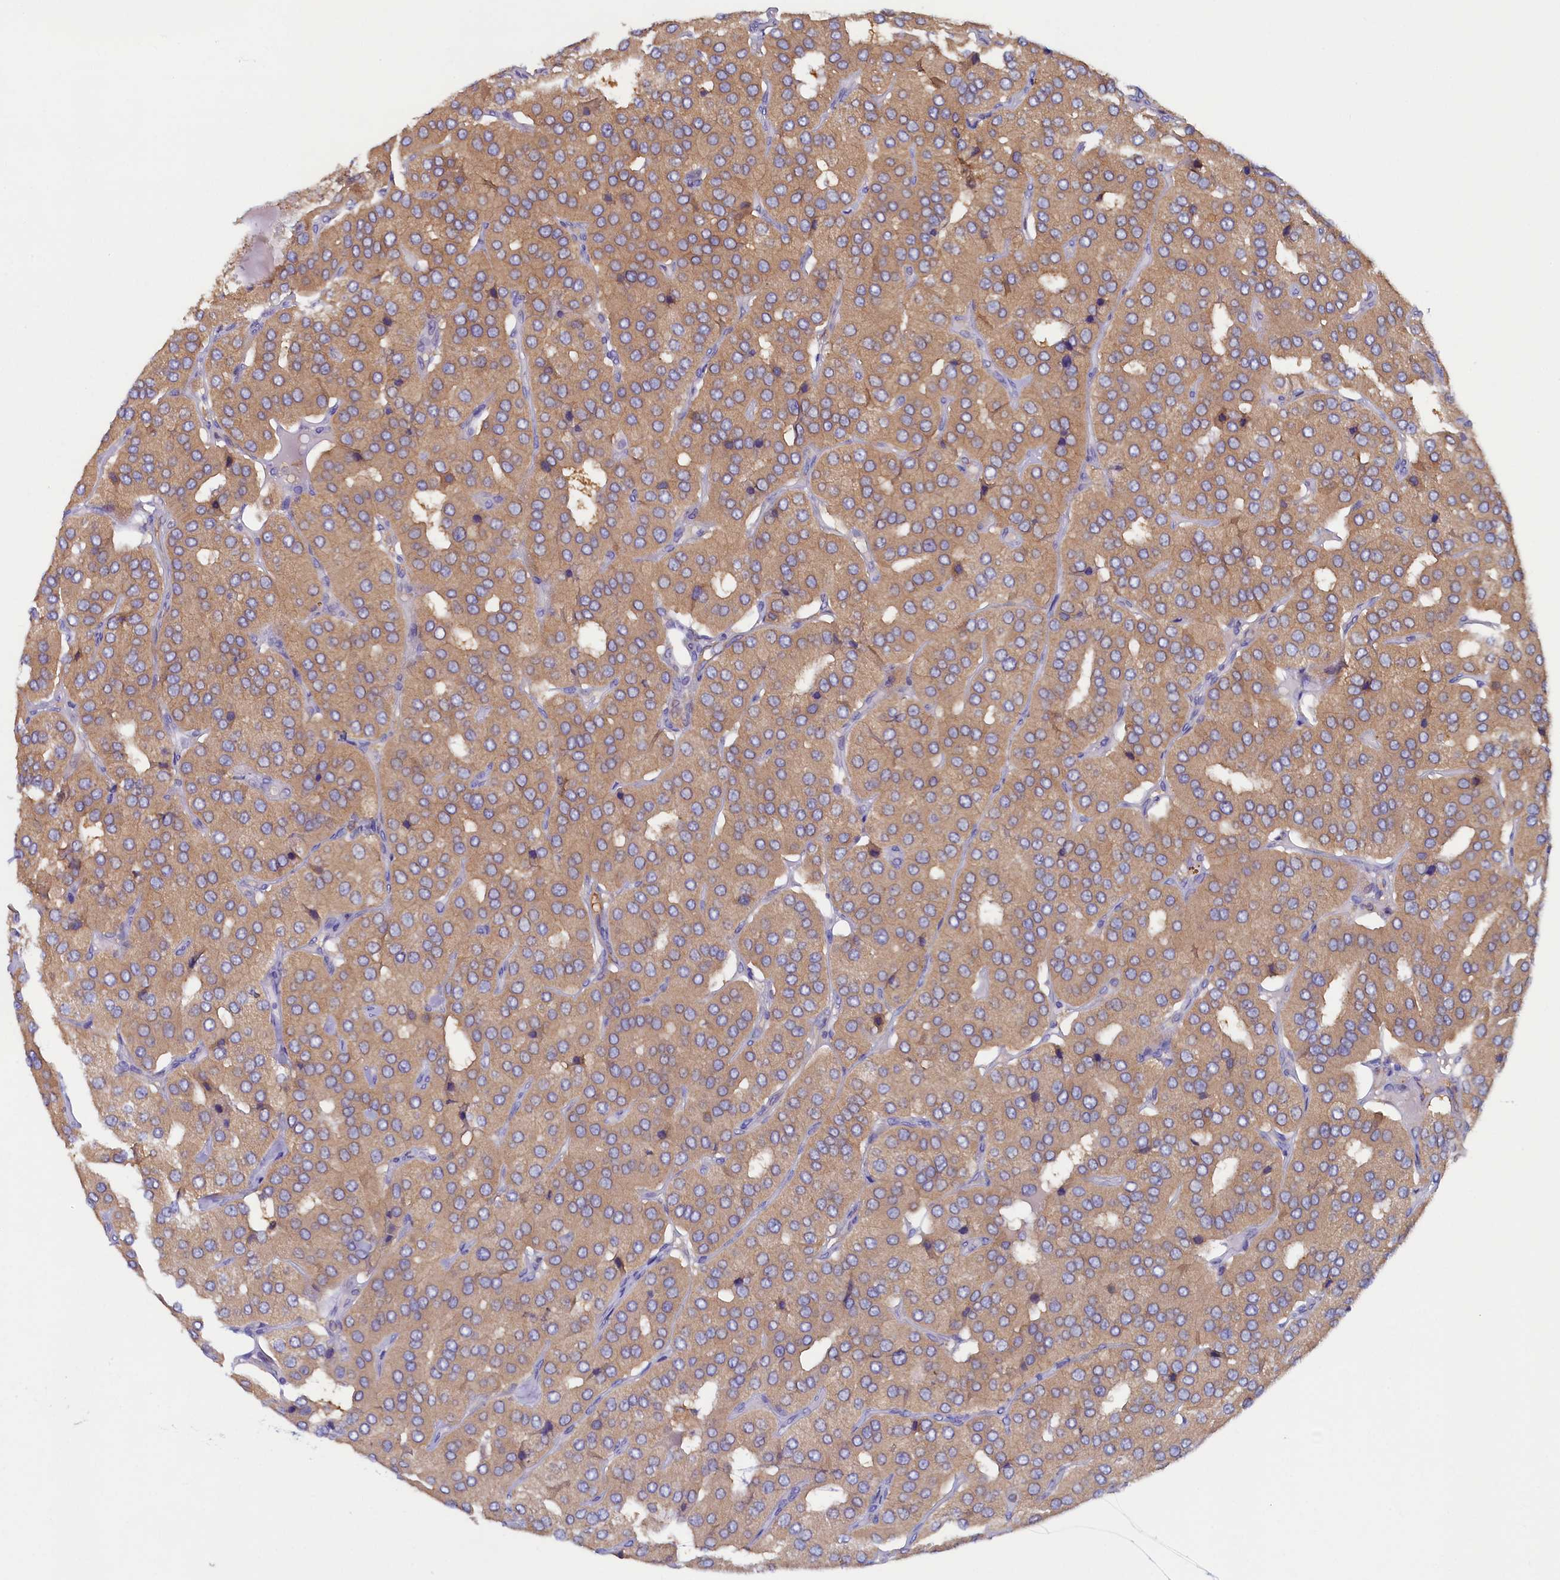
{"staining": {"intensity": "moderate", "quantity": ">75%", "location": "cytoplasmic/membranous"}, "tissue": "parathyroid gland", "cell_type": "Glandular cells", "image_type": "normal", "snomed": [{"axis": "morphology", "description": "Normal tissue, NOS"}, {"axis": "morphology", "description": "Adenoma, NOS"}, {"axis": "topography", "description": "Parathyroid gland"}], "caption": "Immunohistochemical staining of normal parathyroid gland displays moderate cytoplasmic/membranous protein staining in about >75% of glandular cells.", "gene": "TIMM8B", "patient": {"sex": "female", "age": 86}}